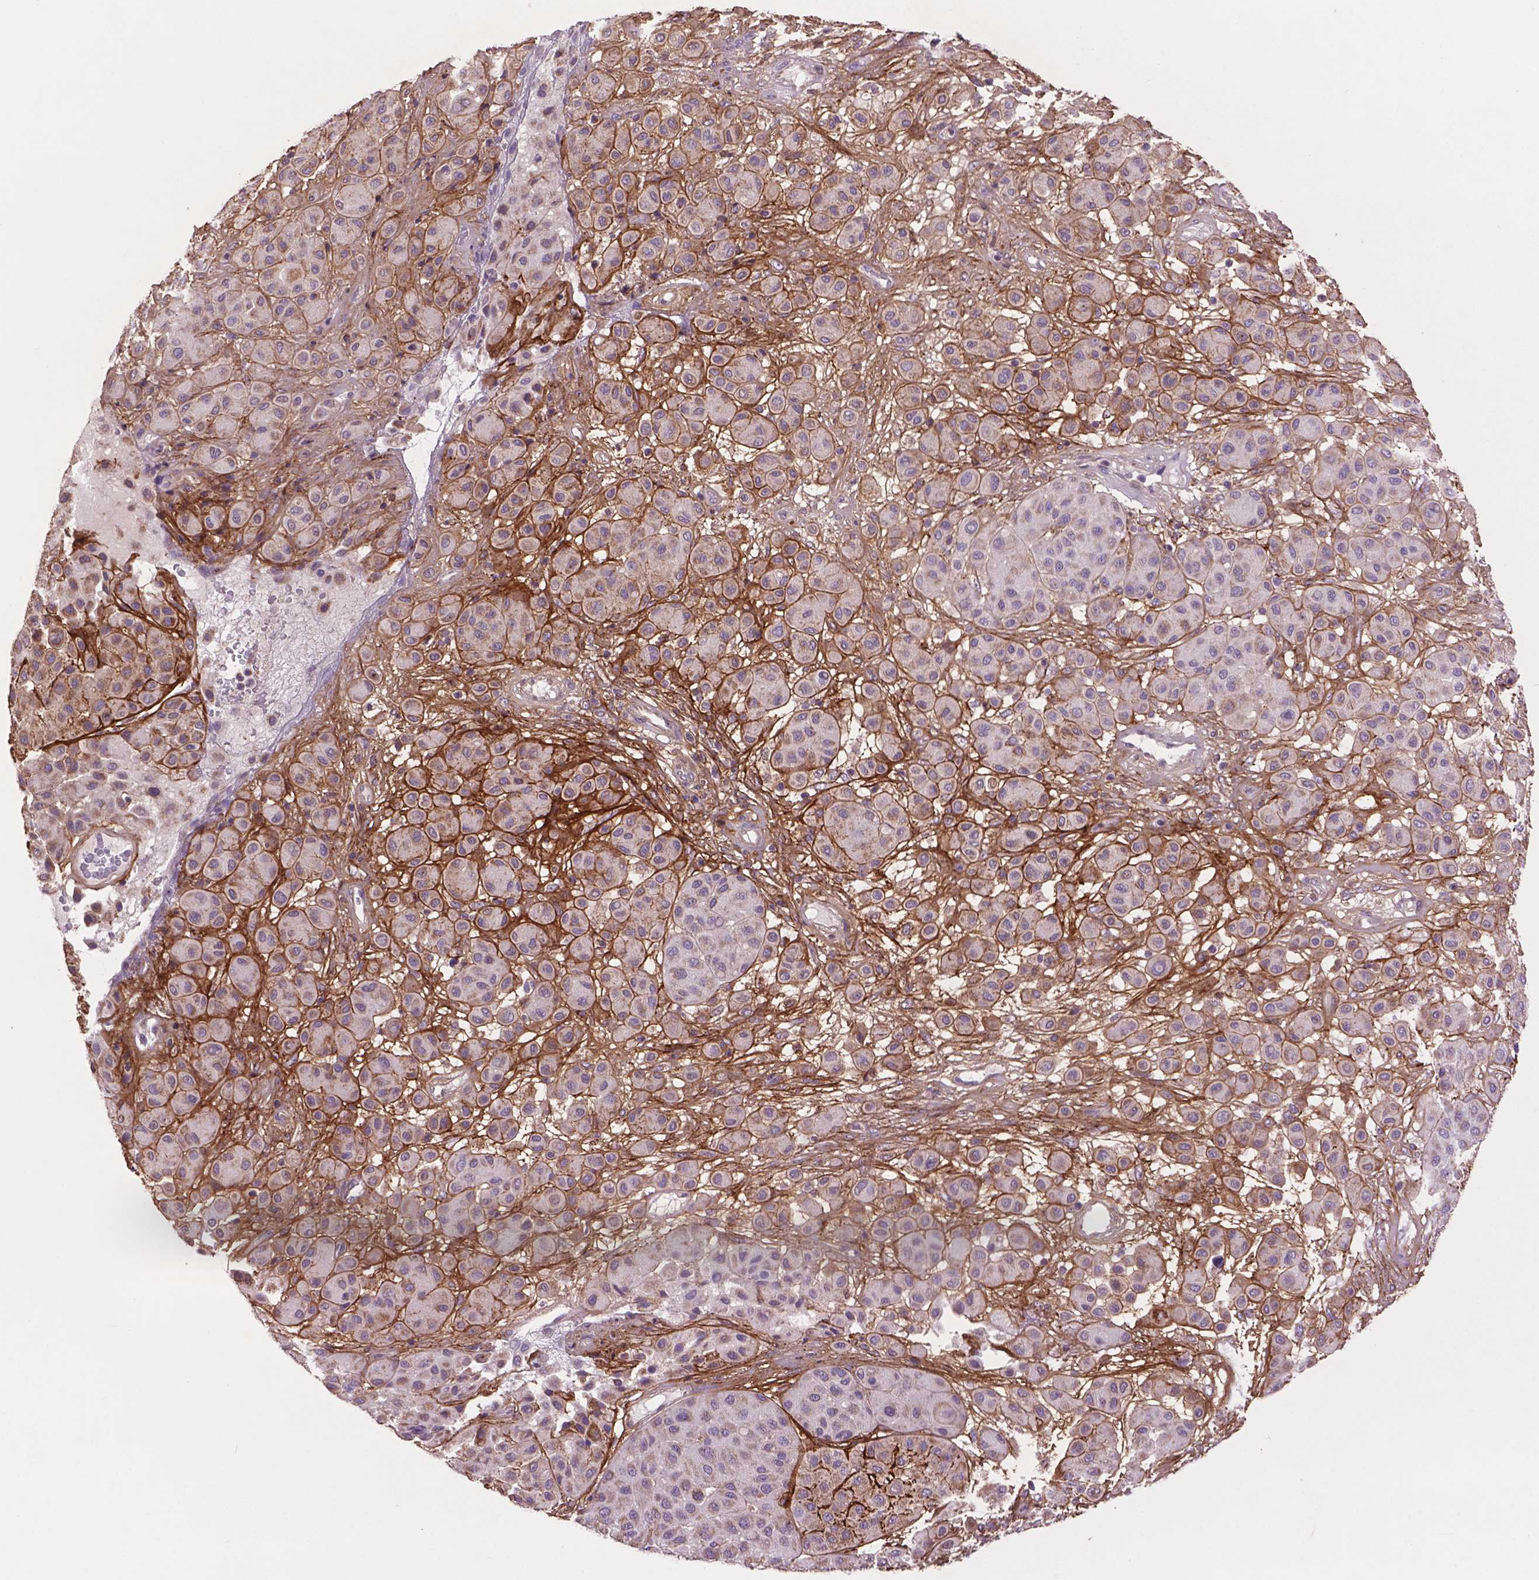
{"staining": {"intensity": "negative", "quantity": "none", "location": "none"}, "tissue": "melanoma", "cell_type": "Tumor cells", "image_type": "cancer", "snomed": [{"axis": "morphology", "description": "Malignant melanoma, Metastatic site"}, {"axis": "topography", "description": "Smooth muscle"}], "caption": "The image demonstrates no significant expression in tumor cells of malignant melanoma (metastatic site). (Brightfield microscopy of DAB immunohistochemistry (IHC) at high magnification).", "gene": "LRRC3C", "patient": {"sex": "male", "age": 41}}